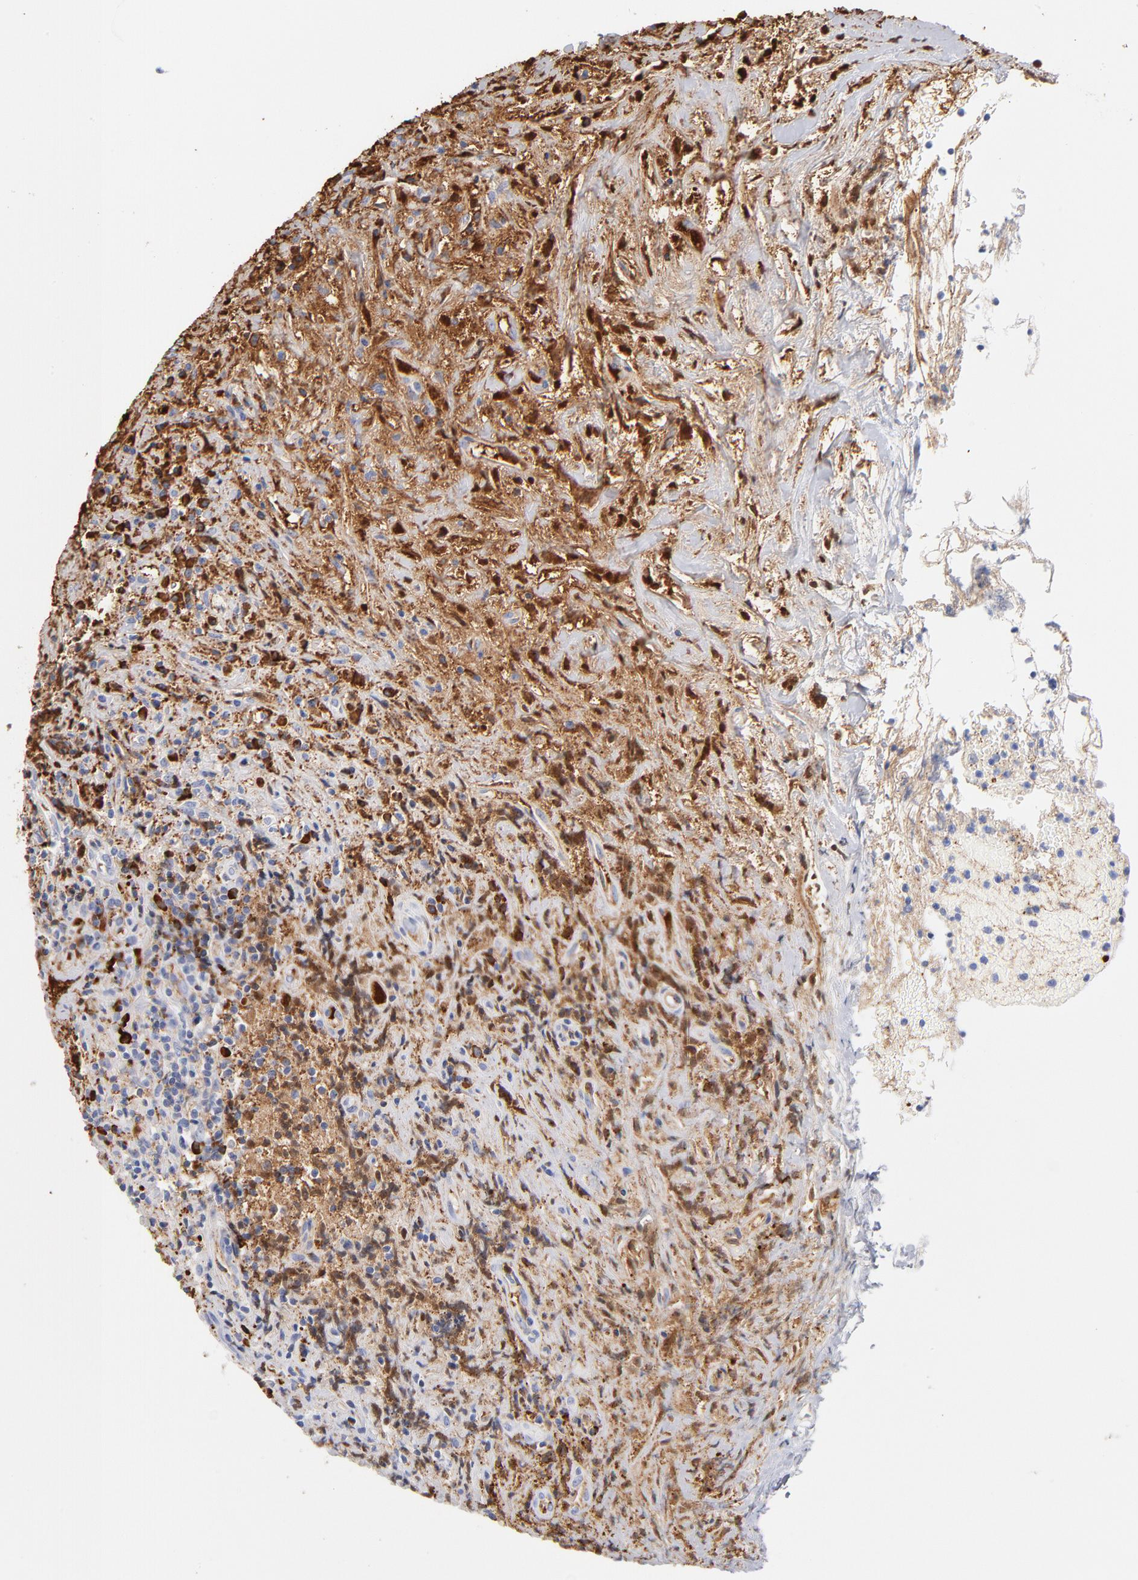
{"staining": {"intensity": "strong", "quantity": "<25%", "location": "cytoplasmic/membranous"}, "tissue": "lymphoma", "cell_type": "Tumor cells", "image_type": "cancer", "snomed": [{"axis": "morphology", "description": "Hodgkin's disease, NOS"}, {"axis": "topography", "description": "Lymph node"}], "caption": "Immunohistochemical staining of human Hodgkin's disease demonstrates strong cytoplasmic/membranous protein staining in about <25% of tumor cells.", "gene": "PLAT", "patient": {"sex": "female", "age": 25}}